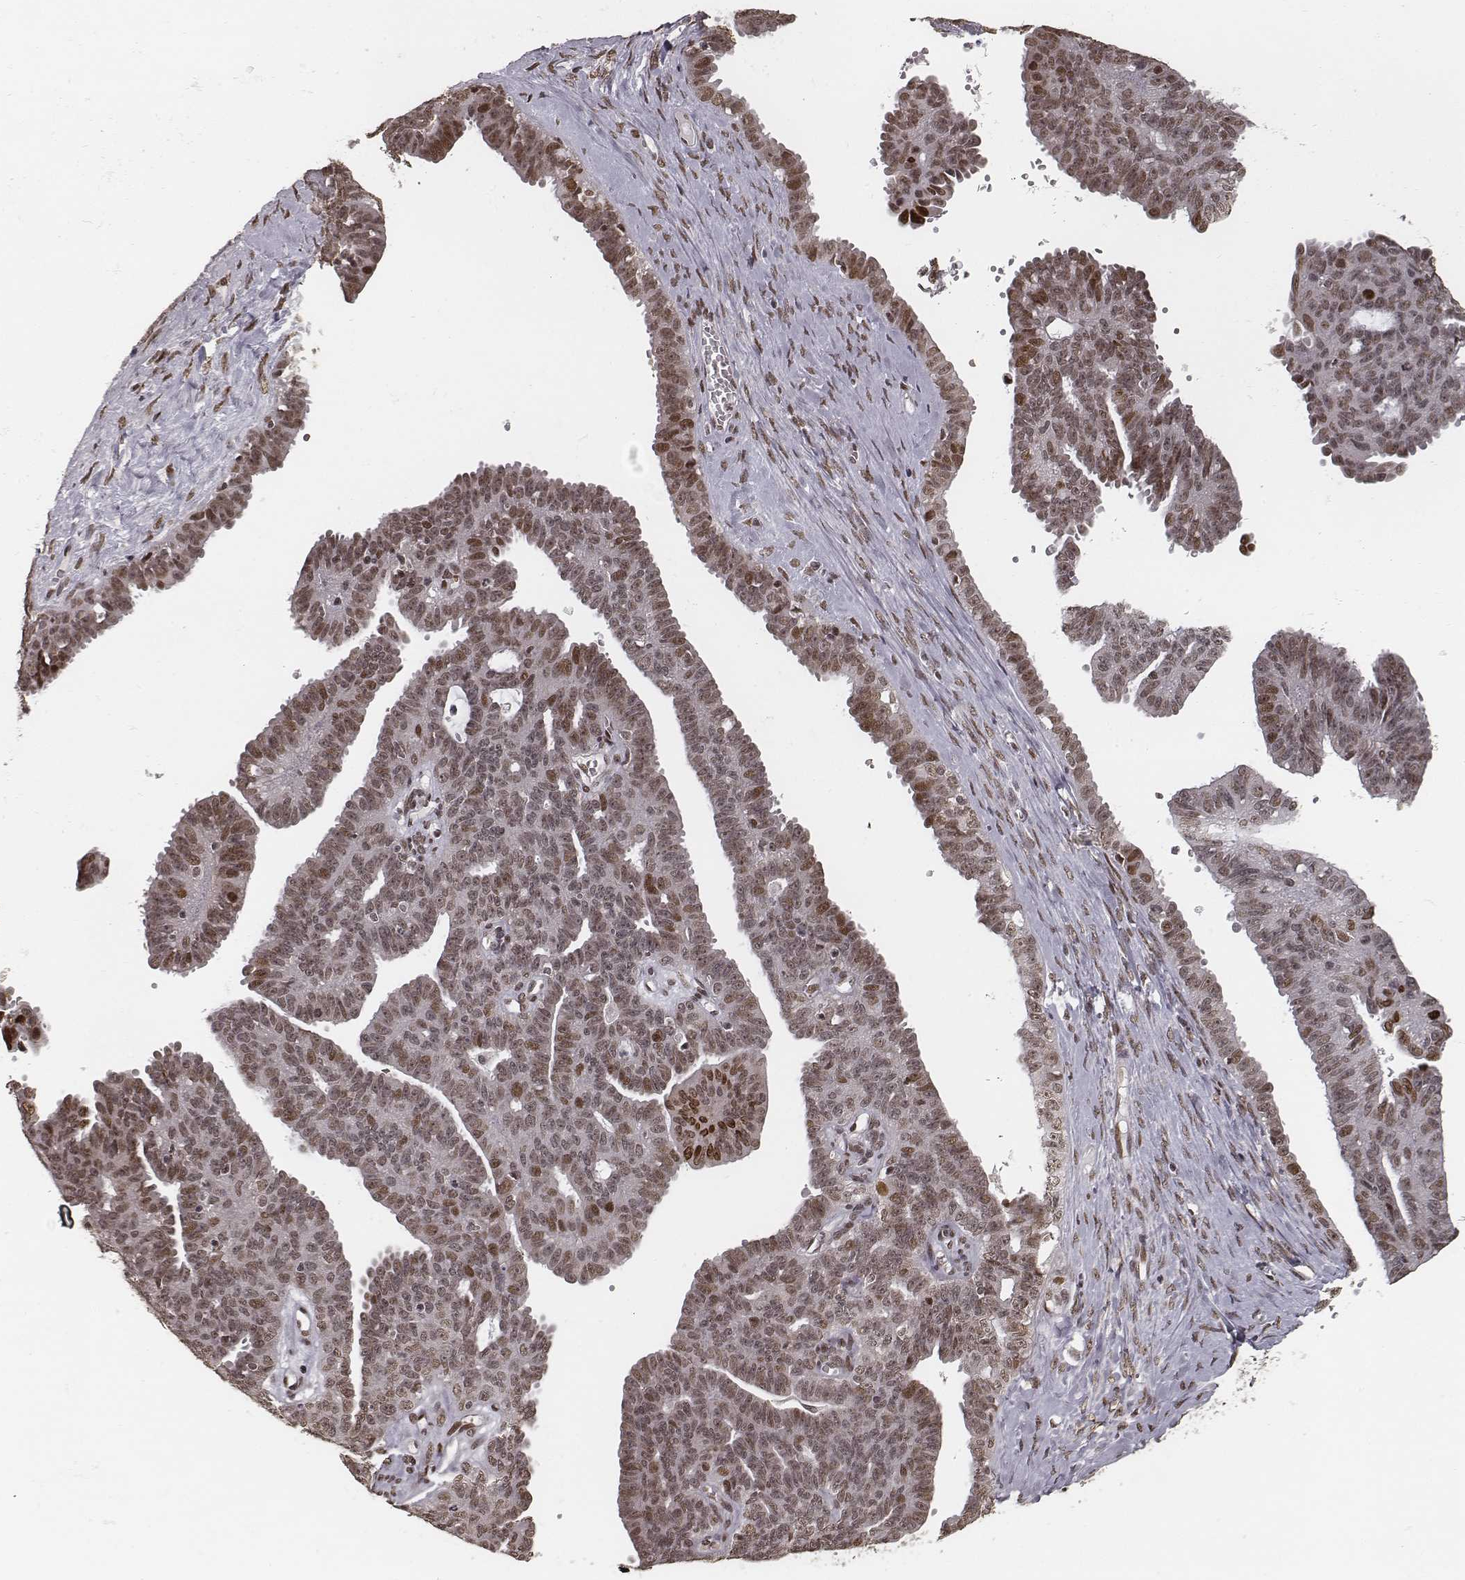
{"staining": {"intensity": "moderate", "quantity": ">75%", "location": "nuclear"}, "tissue": "ovarian cancer", "cell_type": "Tumor cells", "image_type": "cancer", "snomed": [{"axis": "morphology", "description": "Cystadenocarcinoma, serous, NOS"}, {"axis": "topography", "description": "Ovary"}], "caption": "The photomicrograph reveals staining of ovarian serous cystadenocarcinoma, revealing moderate nuclear protein staining (brown color) within tumor cells. (IHC, brightfield microscopy, high magnification).", "gene": "HMGA2", "patient": {"sex": "female", "age": 71}}